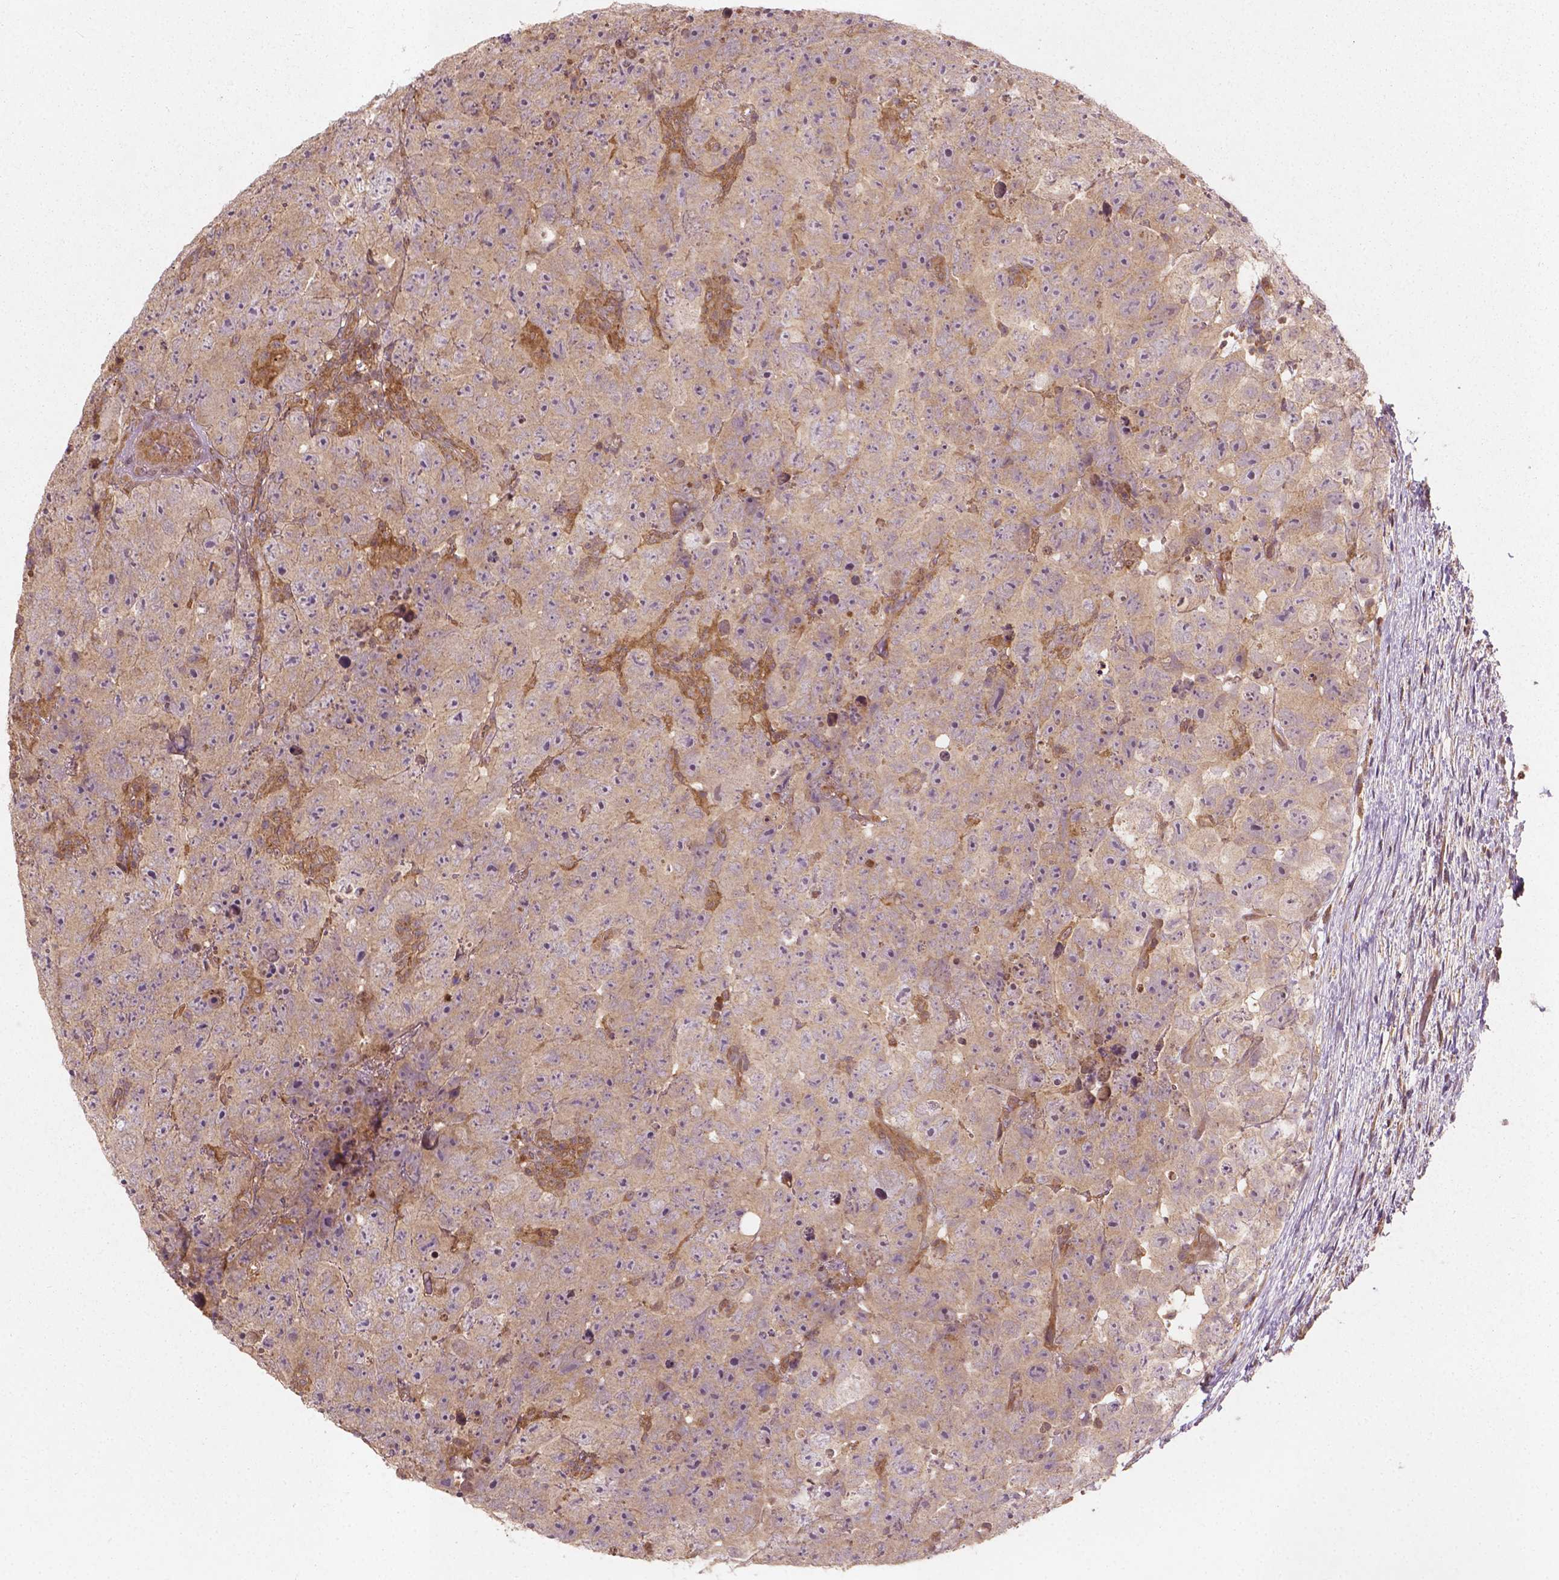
{"staining": {"intensity": "weak", "quantity": "25%-75%", "location": "cytoplasmic/membranous"}, "tissue": "testis cancer", "cell_type": "Tumor cells", "image_type": "cancer", "snomed": [{"axis": "morphology", "description": "Carcinoma, Embryonal, NOS"}, {"axis": "topography", "description": "Testis"}], "caption": "This image shows testis cancer (embryonal carcinoma) stained with immunohistochemistry (IHC) to label a protein in brown. The cytoplasmic/membranous of tumor cells show weak positivity for the protein. Nuclei are counter-stained blue.", "gene": "CYFIP2", "patient": {"sex": "male", "age": 24}}